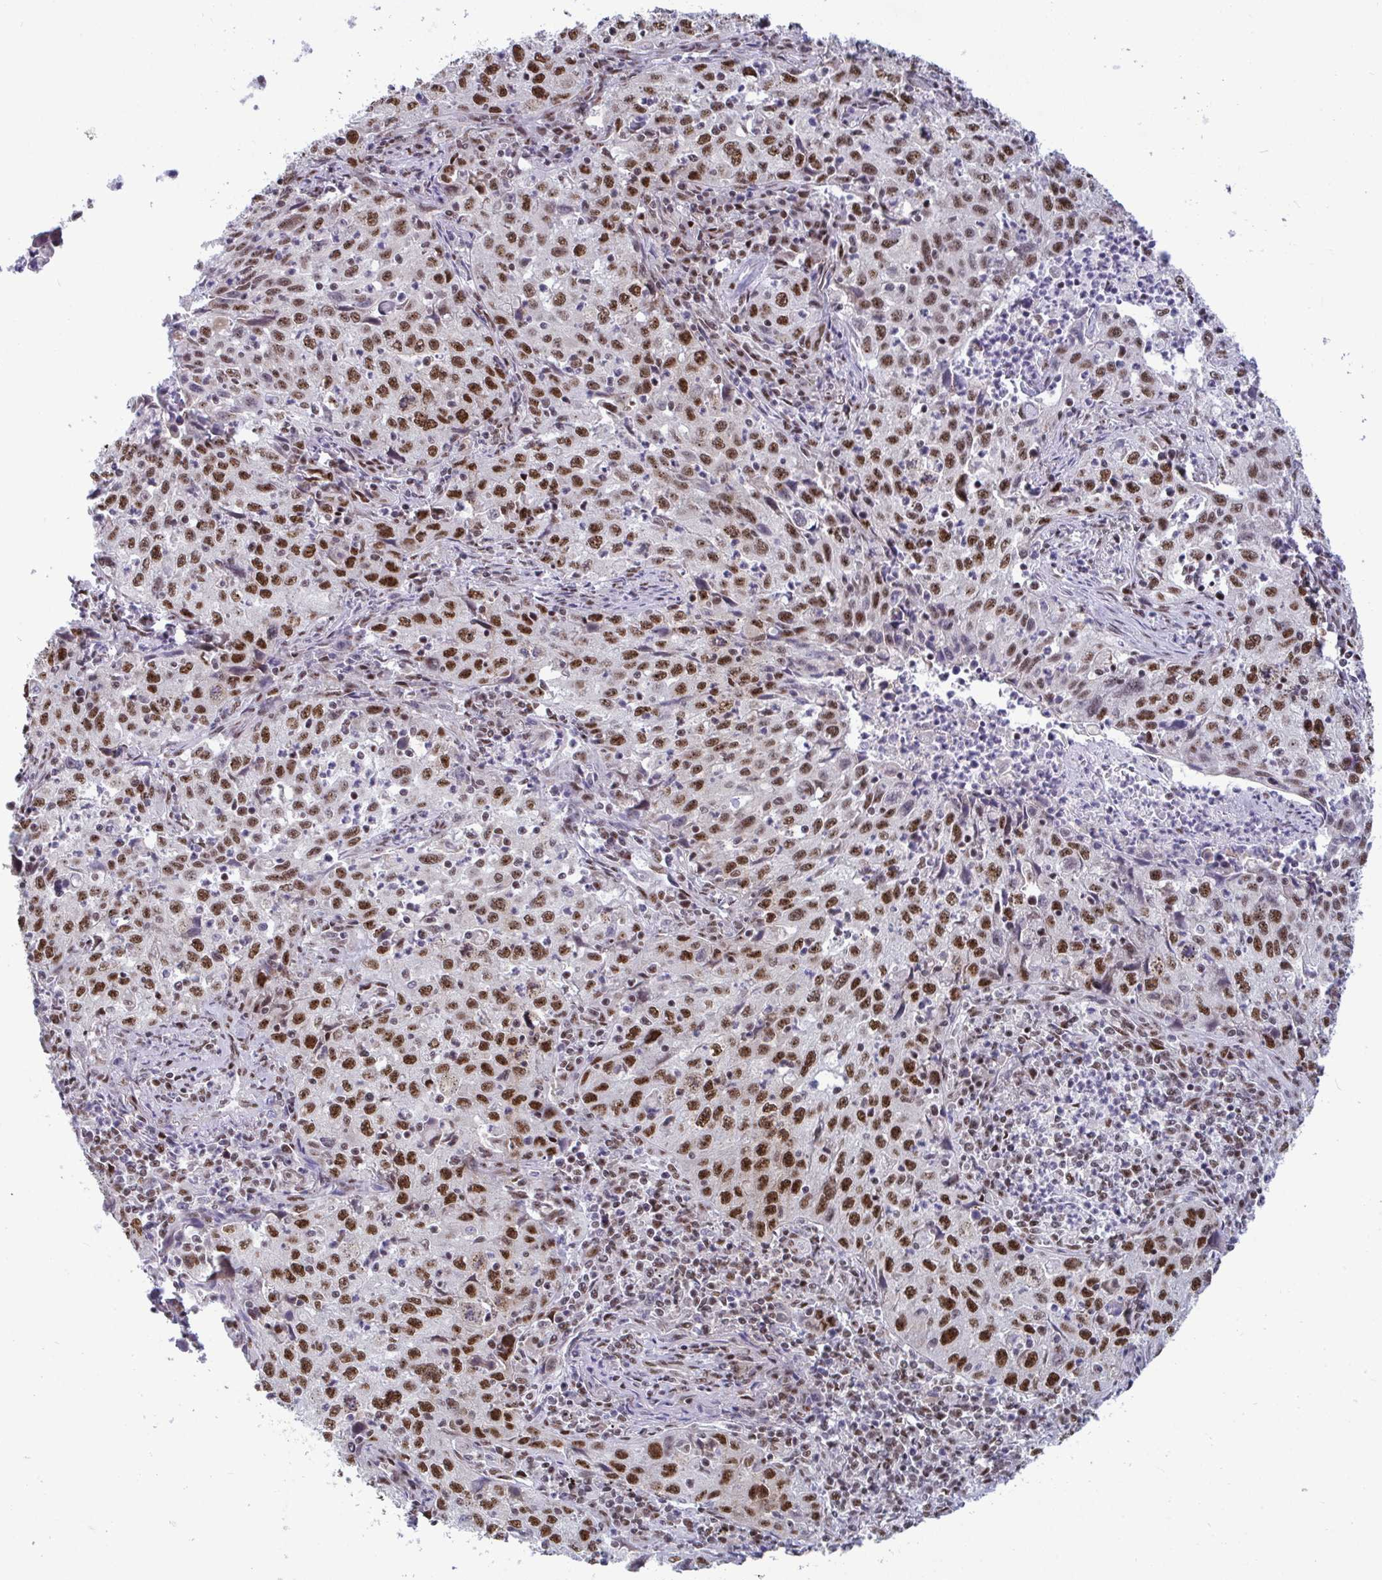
{"staining": {"intensity": "strong", "quantity": ">75%", "location": "nuclear"}, "tissue": "lung cancer", "cell_type": "Tumor cells", "image_type": "cancer", "snomed": [{"axis": "morphology", "description": "Squamous cell carcinoma, NOS"}, {"axis": "topography", "description": "Lung"}], "caption": "IHC (DAB) staining of lung cancer (squamous cell carcinoma) displays strong nuclear protein positivity in about >75% of tumor cells.", "gene": "WBP11", "patient": {"sex": "male", "age": 71}}